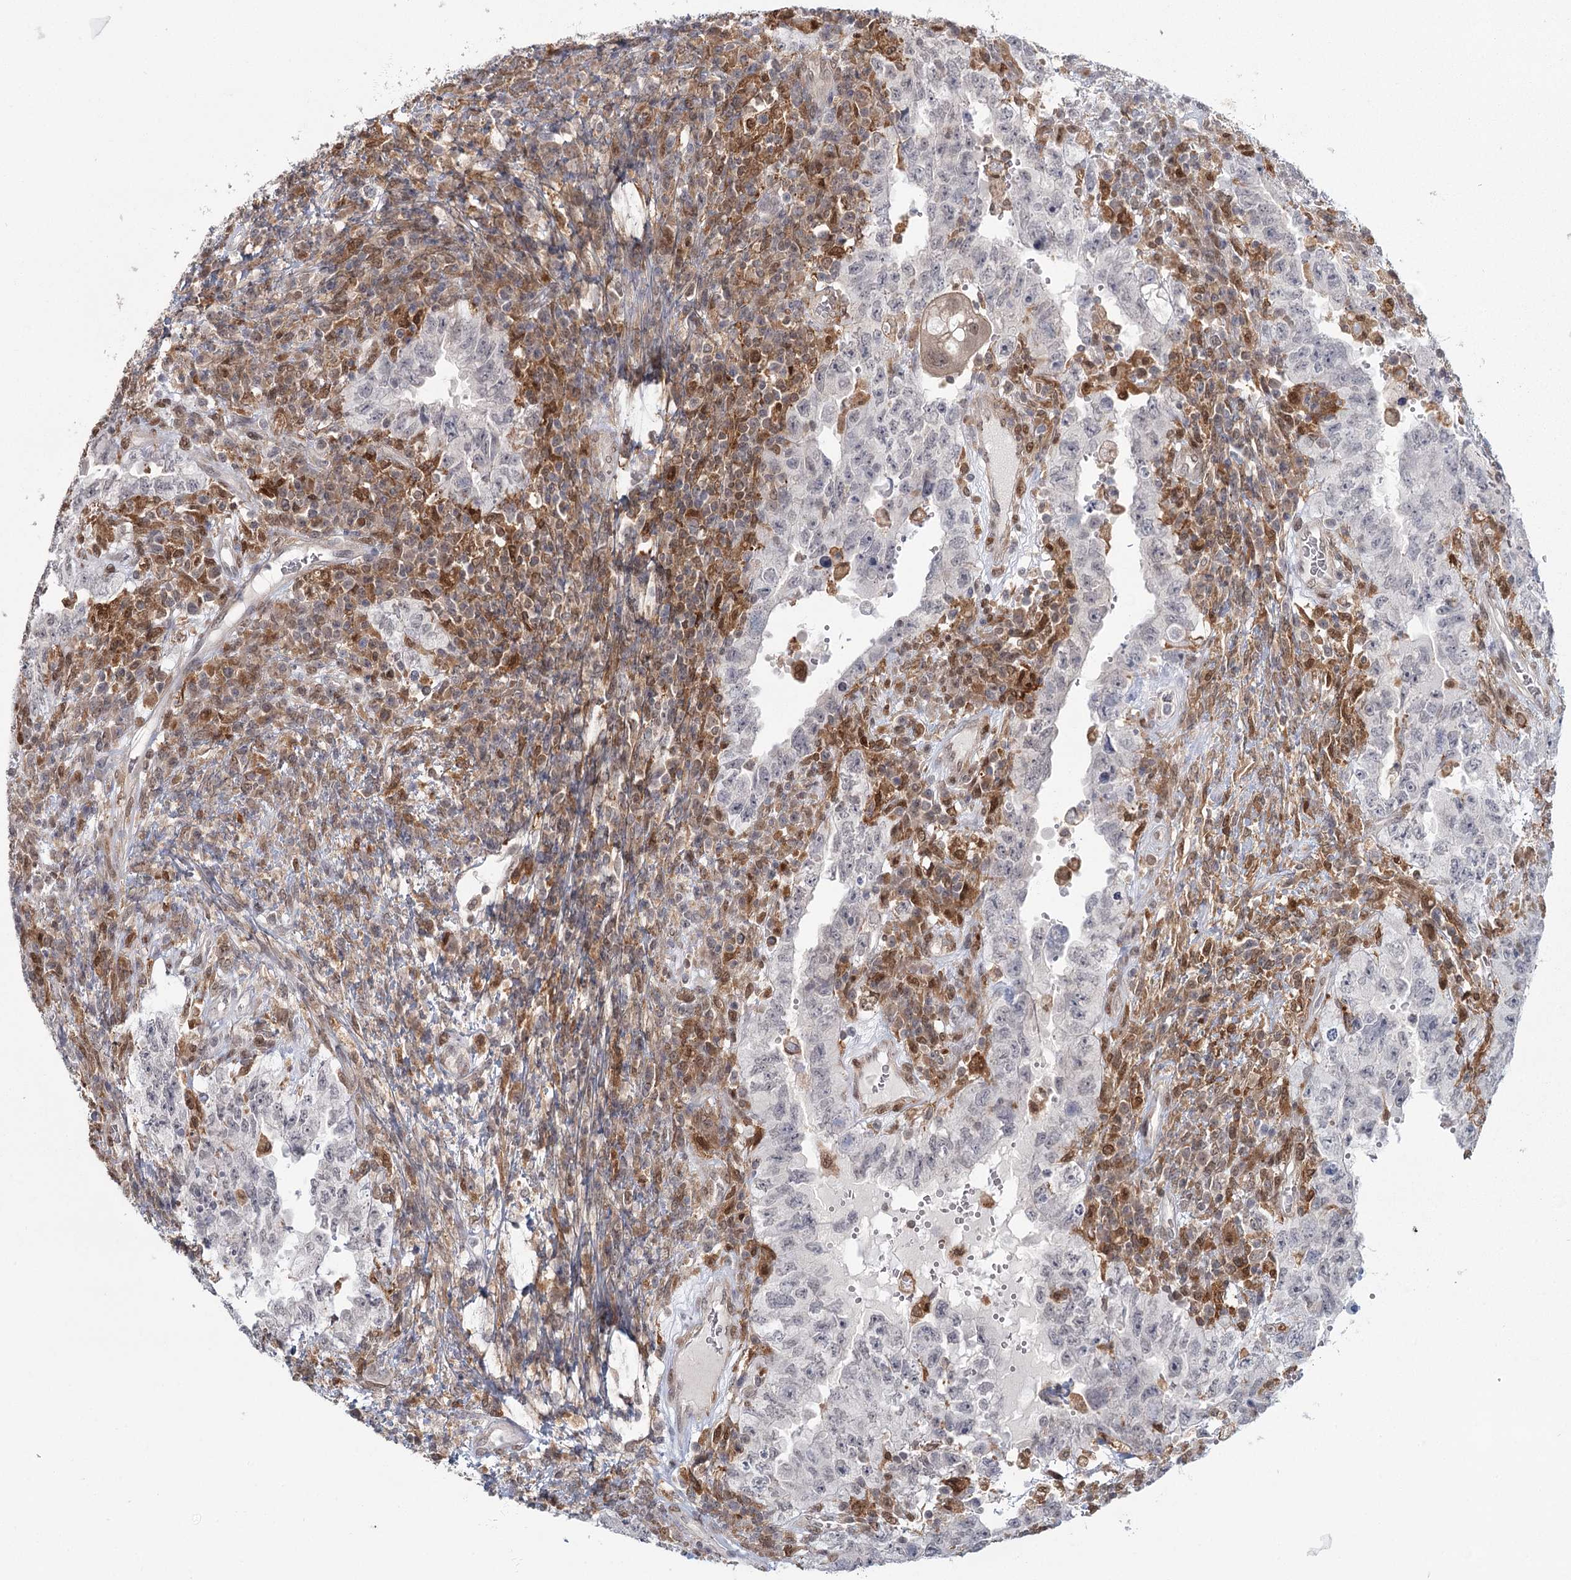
{"staining": {"intensity": "negative", "quantity": "none", "location": "none"}, "tissue": "testis cancer", "cell_type": "Tumor cells", "image_type": "cancer", "snomed": [{"axis": "morphology", "description": "Carcinoma, Embryonal, NOS"}, {"axis": "topography", "description": "Testis"}], "caption": "Immunohistochemistry (IHC) image of human testis cancer stained for a protein (brown), which exhibits no positivity in tumor cells.", "gene": "TMEM70", "patient": {"sex": "male", "age": 26}}